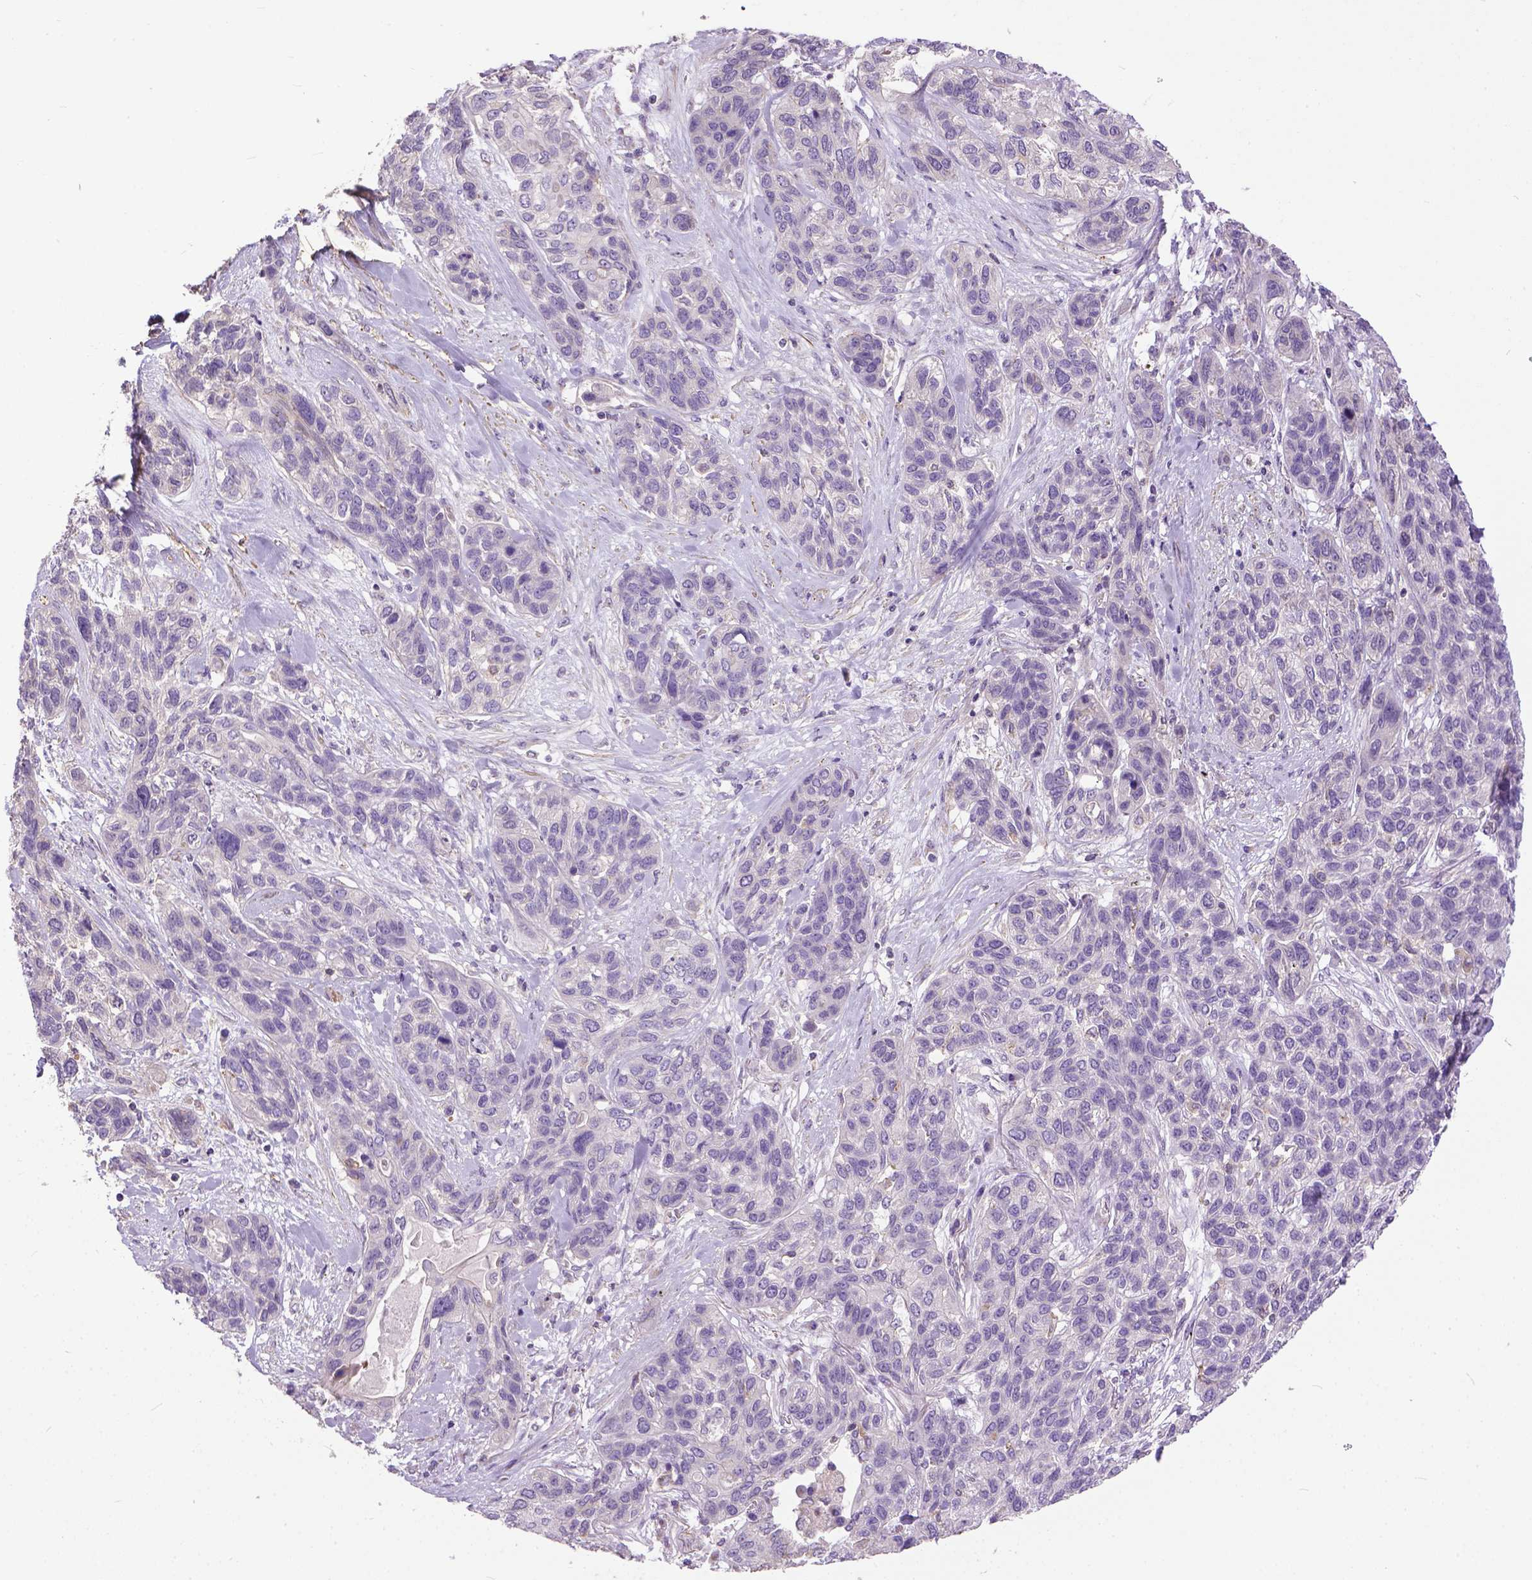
{"staining": {"intensity": "negative", "quantity": "none", "location": "none"}, "tissue": "lung cancer", "cell_type": "Tumor cells", "image_type": "cancer", "snomed": [{"axis": "morphology", "description": "Squamous cell carcinoma, NOS"}, {"axis": "topography", "description": "Lung"}], "caption": "DAB (3,3'-diaminobenzidine) immunohistochemical staining of lung squamous cell carcinoma displays no significant expression in tumor cells.", "gene": "BANF2", "patient": {"sex": "female", "age": 70}}